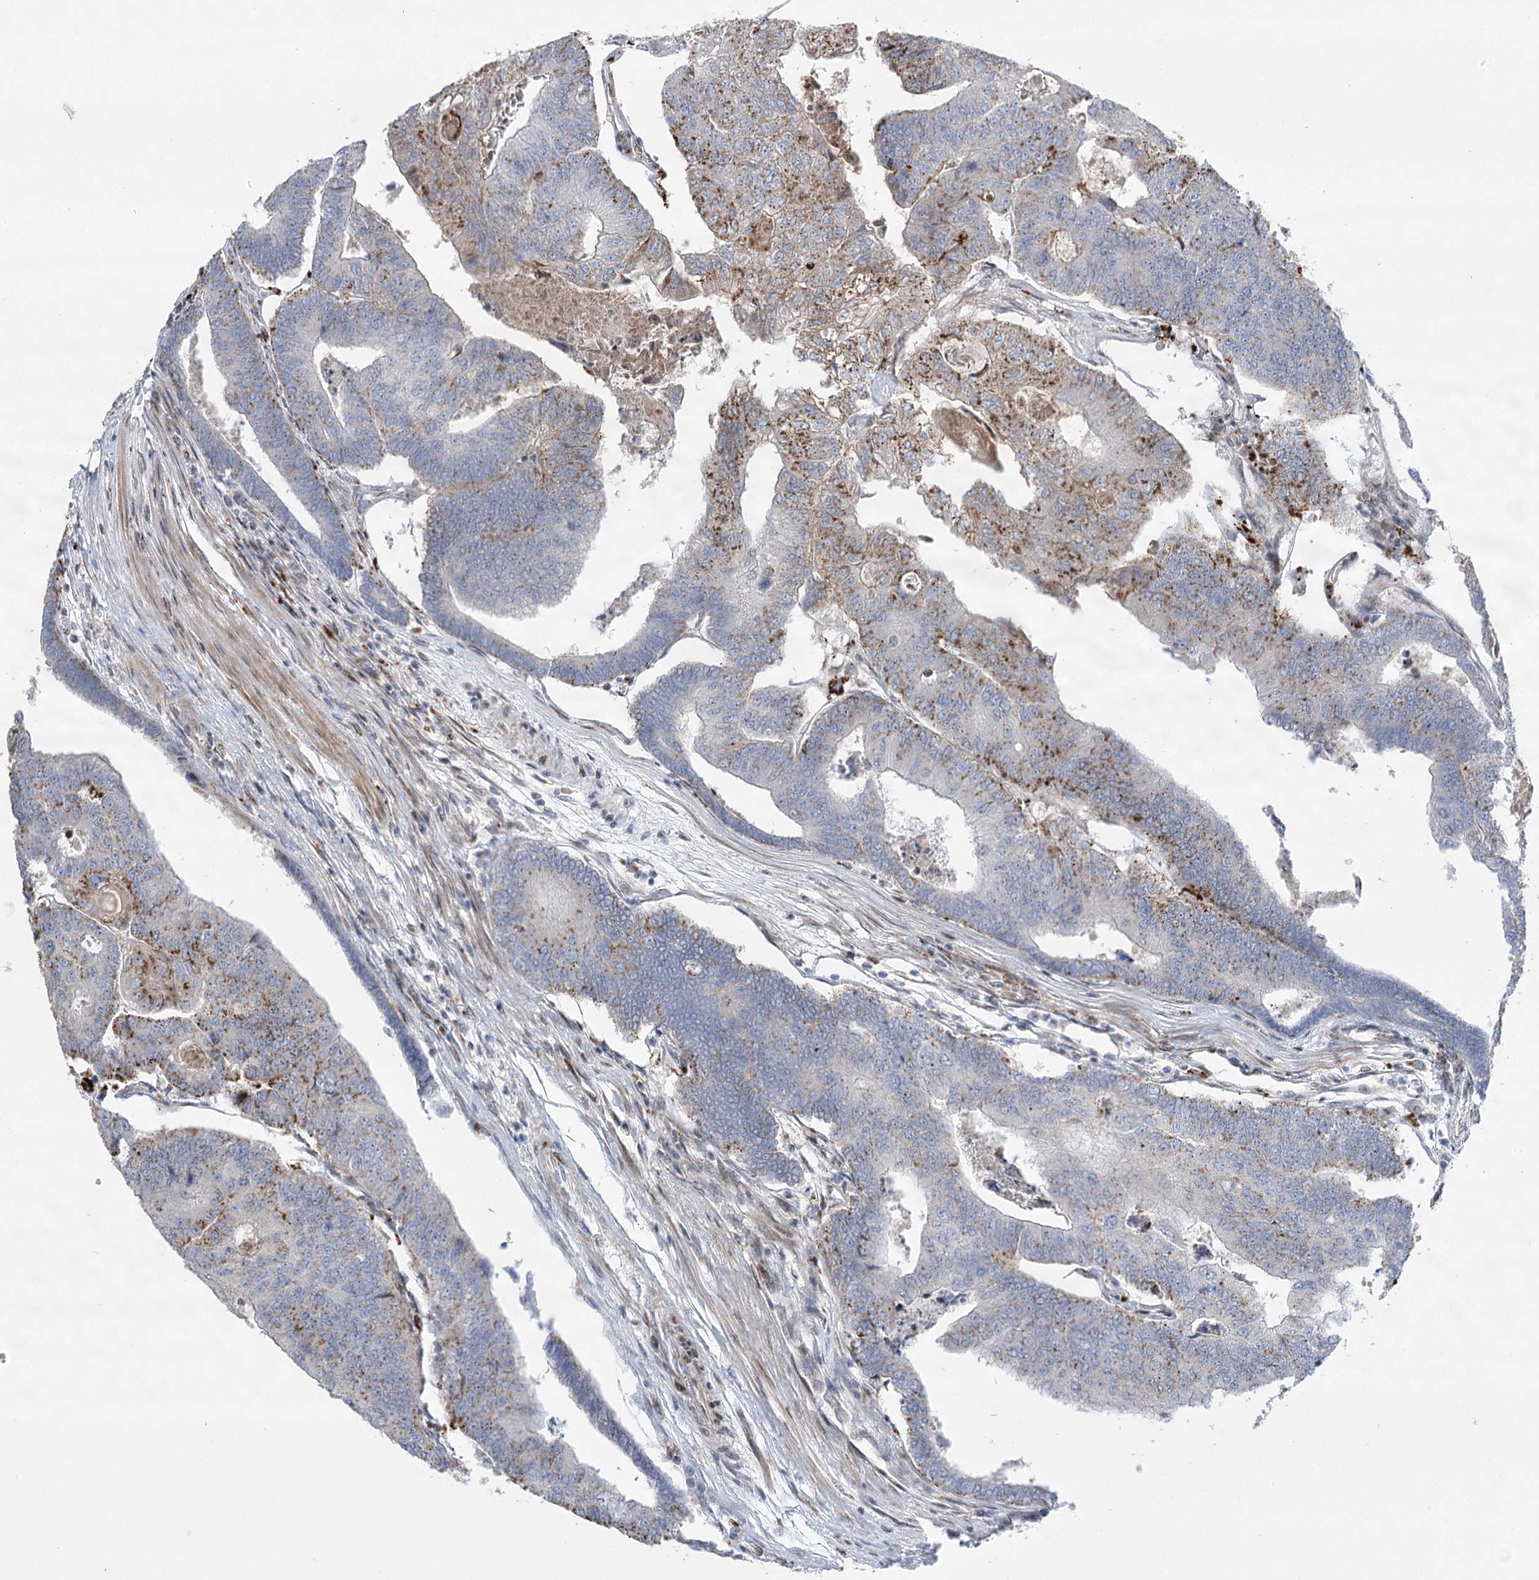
{"staining": {"intensity": "moderate", "quantity": "25%-75%", "location": "cytoplasmic/membranous"}, "tissue": "colorectal cancer", "cell_type": "Tumor cells", "image_type": "cancer", "snomed": [{"axis": "morphology", "description": "Adenocarcinoma, NOS"}, {"axis": "topography", "description": "Colon"}], "caption": "Immunohistochemical staining of colorectal adenocarcinoma reveals moderate cytoplasmic/membranous protein expression in about 25%-75% of tumor cells.", "gene": "NME7", "patient": {"sex": "female", "age": 67}}